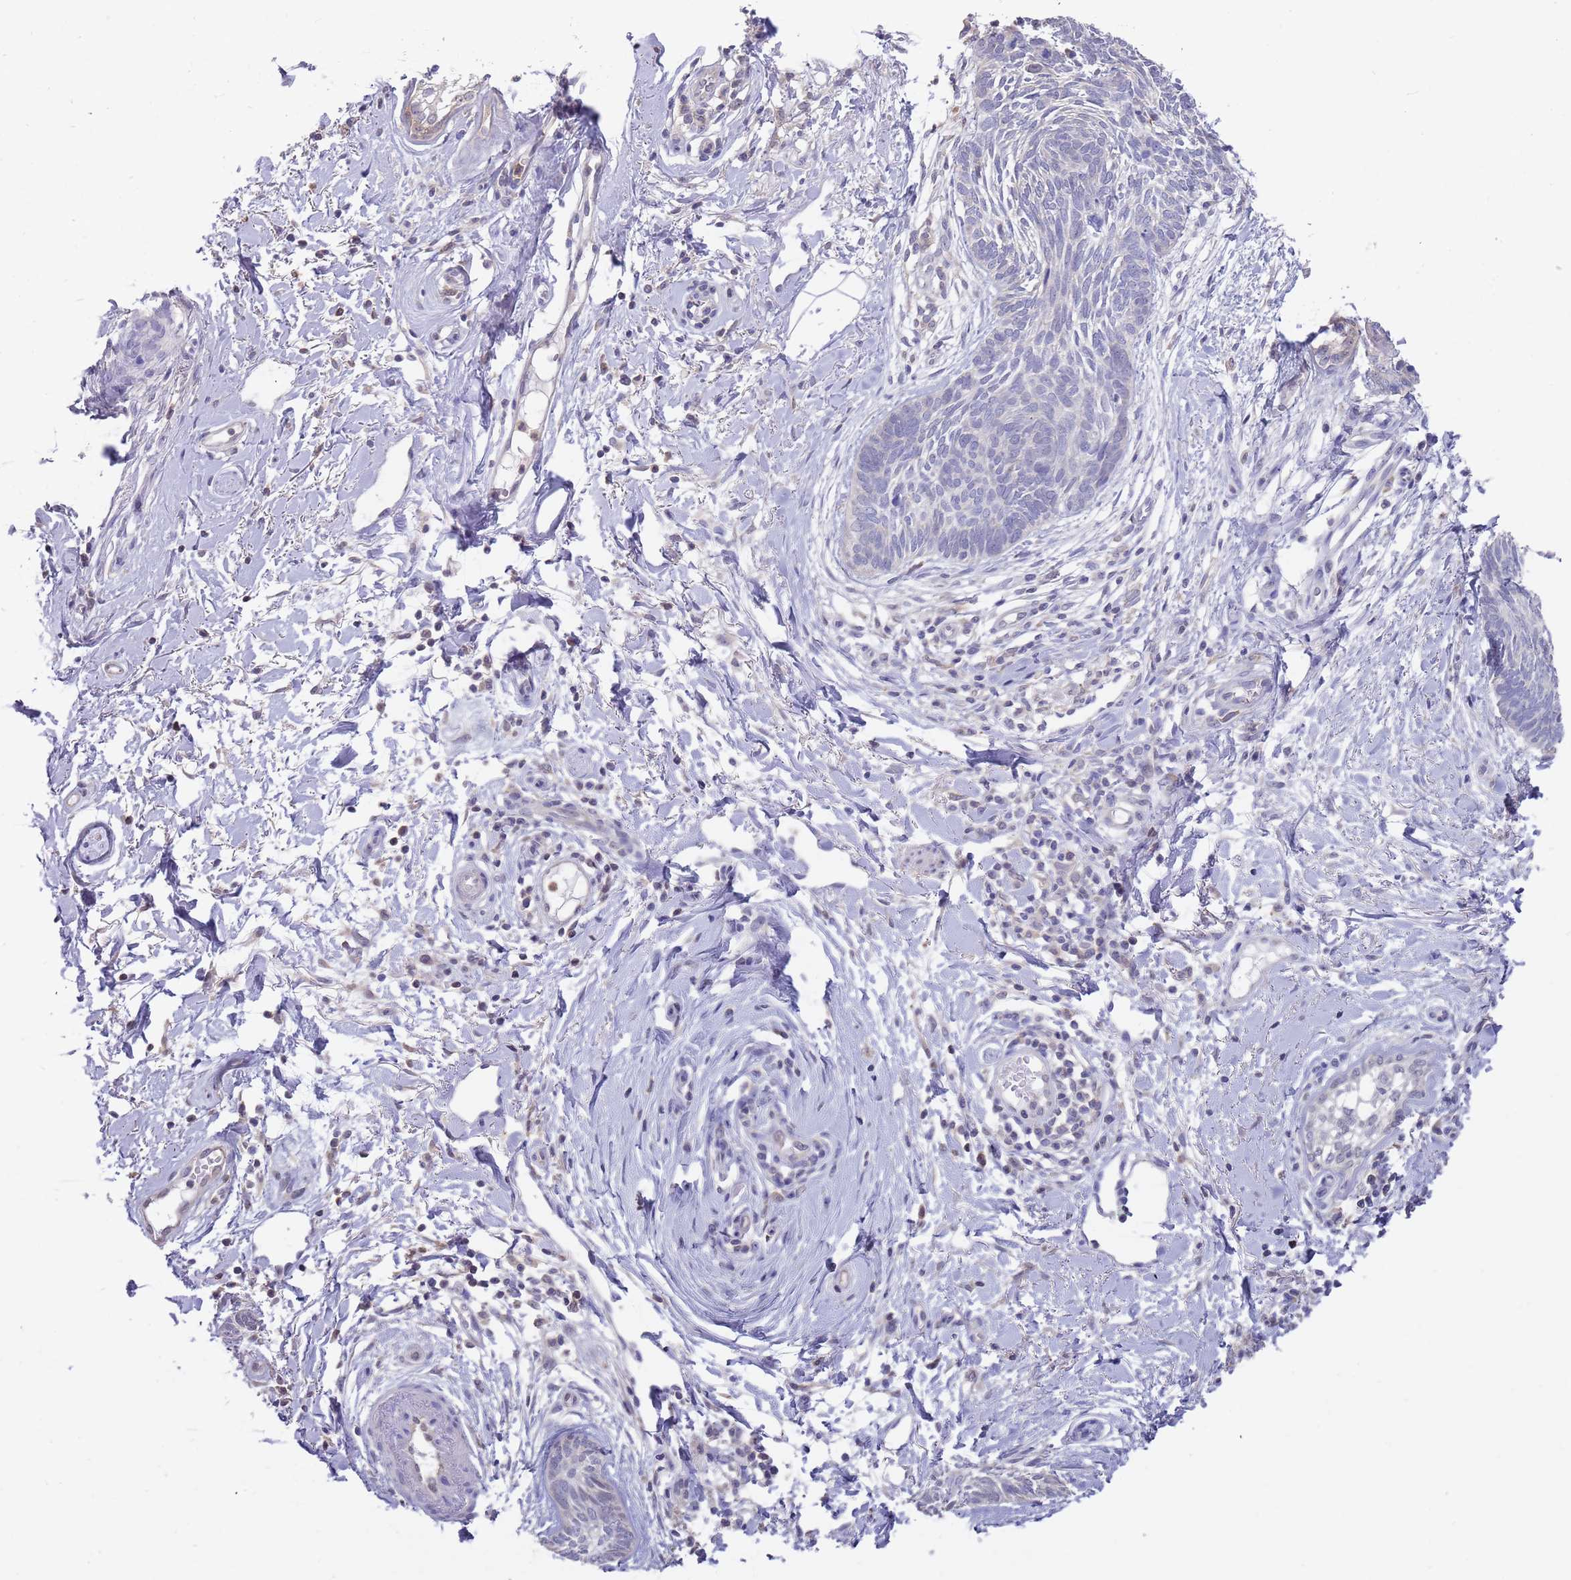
{"staining": {"intensity": "negative", "quantity": "none", "location": "none"}, "tissue": "skin cancer", "cell_type": "Tumor cells", "image_type": "cancer", "snomed": [{"axis": "morphology", "description": "Basal cell carcinoma"}, {"axis": "topography", "description": "Skin"}], "caption": "High power microscopy micrograph of an immunohistochemistry image of skin cancer, revealing no significant positivity in tumor cells.", "gene": "AP5S1", "patient": {"sex": "female", "age": 81}}